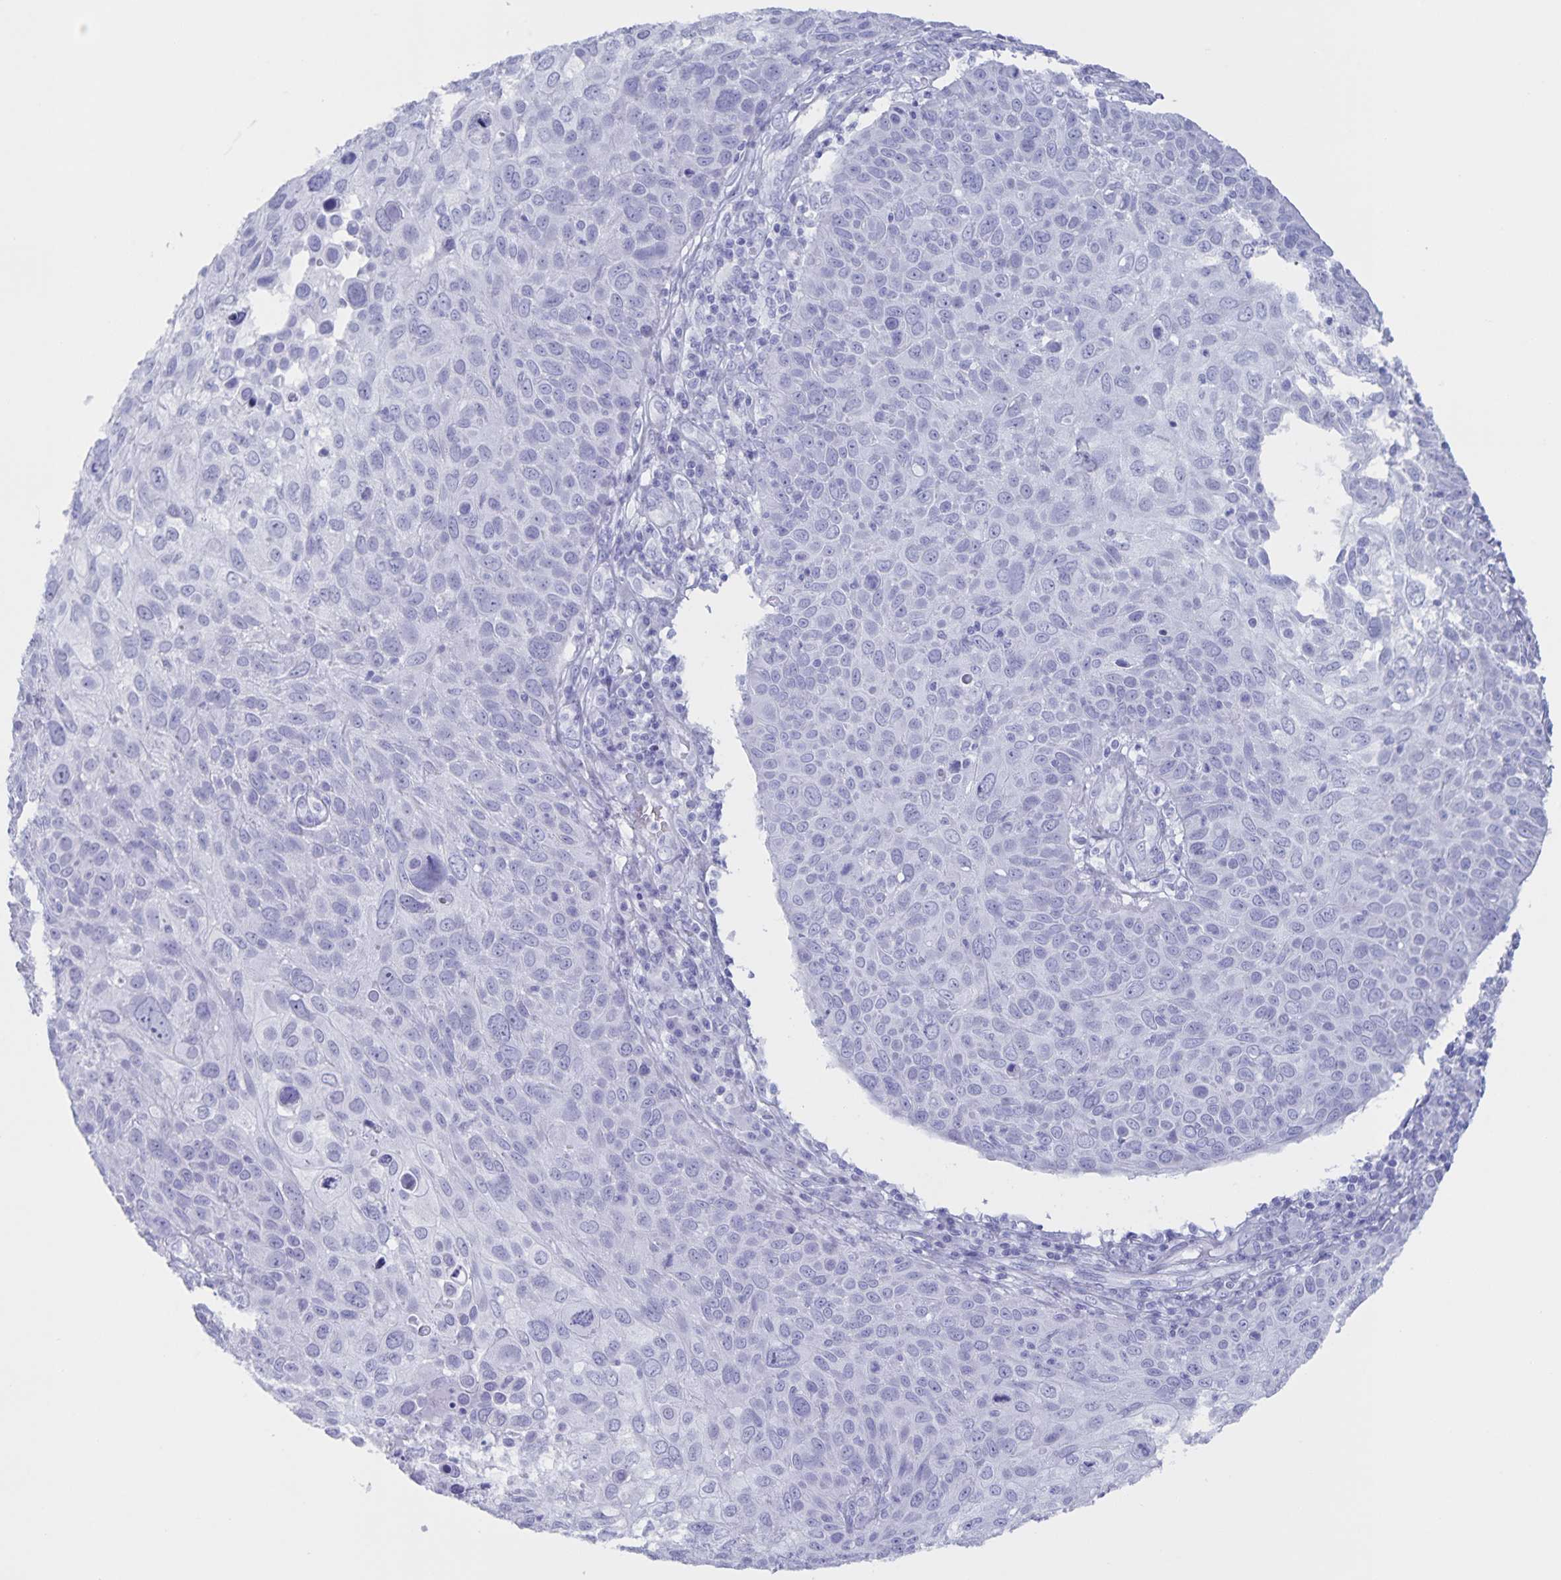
{"staining": {"intensity": "negative", "quantity": "none", "location": "none"}, "tissue": "skin cancer", "cell_type": "Tumor cells", "image_type": "cancer", "snomed": [{"axis": "morphology", "description": "Squamous cell carcinoma, NOS"}, {"axis": "topography", "description": "Skin"}], "caption": "Immunohistochemical staining of human skin cancer exhibits no significant staining in tumor cells.", "gene": "AQP4", "patient": {"sex": "male", "age": 87}}